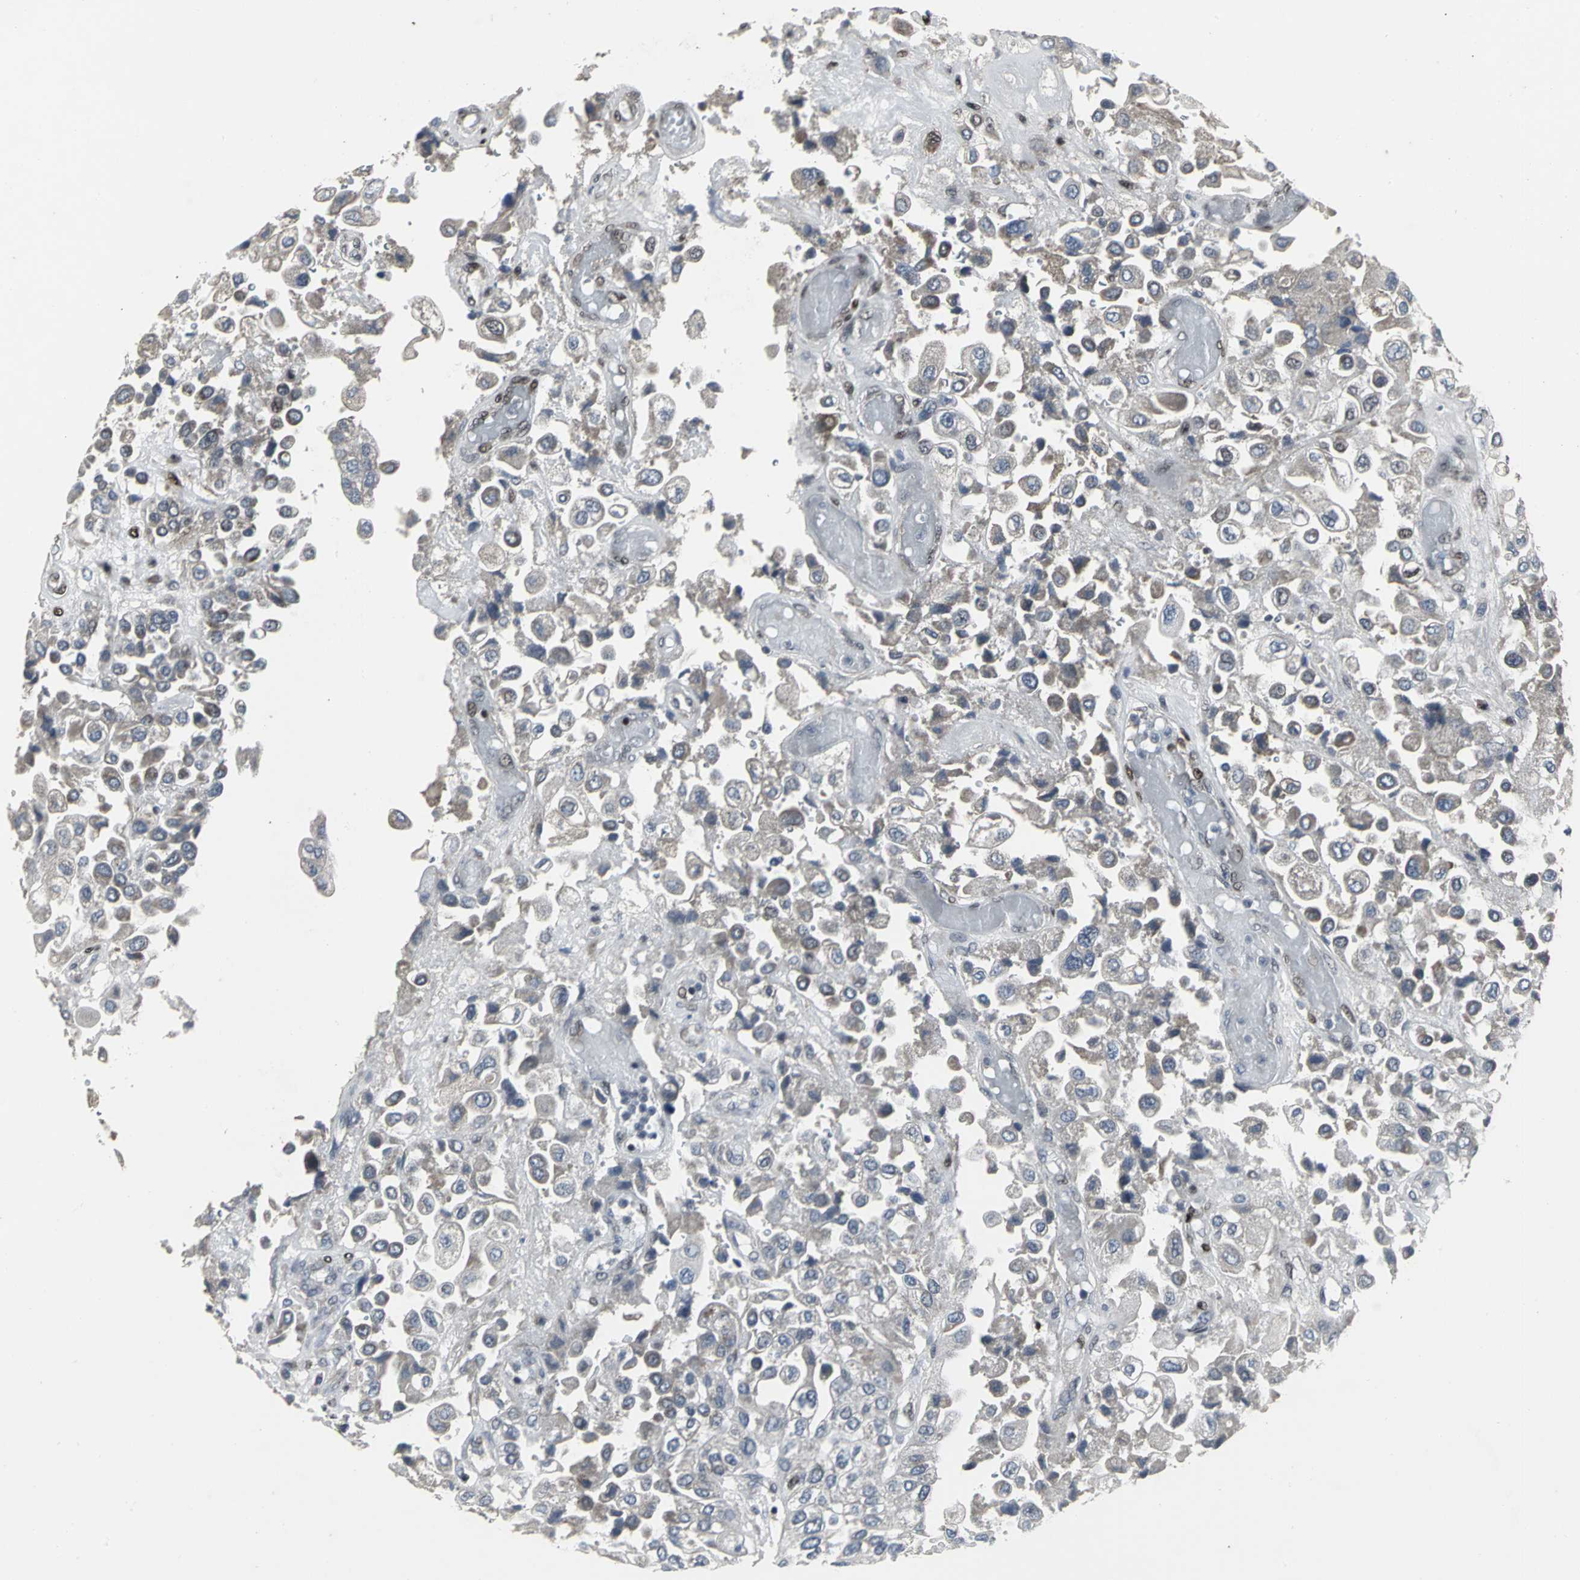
{"staining": {"intensity": "weak", "quantity": "25%-75%", "location": "cytoplasmic/membranous"}, "tissue": "urothelial cancer", "cell_type": "Tumor cells", "image_type": "cancer", "snomed": [{"axis": "morphology", "description": "Urothelial carcinoma, High grade"}, {"axis": "topography", "description": "Urinary bladder"}], "caption": "This image displays immunohistochemistry staining of urothelial cancer, with low weak cytoplasmic/membranous positivity in approximately 25%-75% of tumor cells.", "gene": "SRF", "patient": {"sex": "female", "age": 64}}